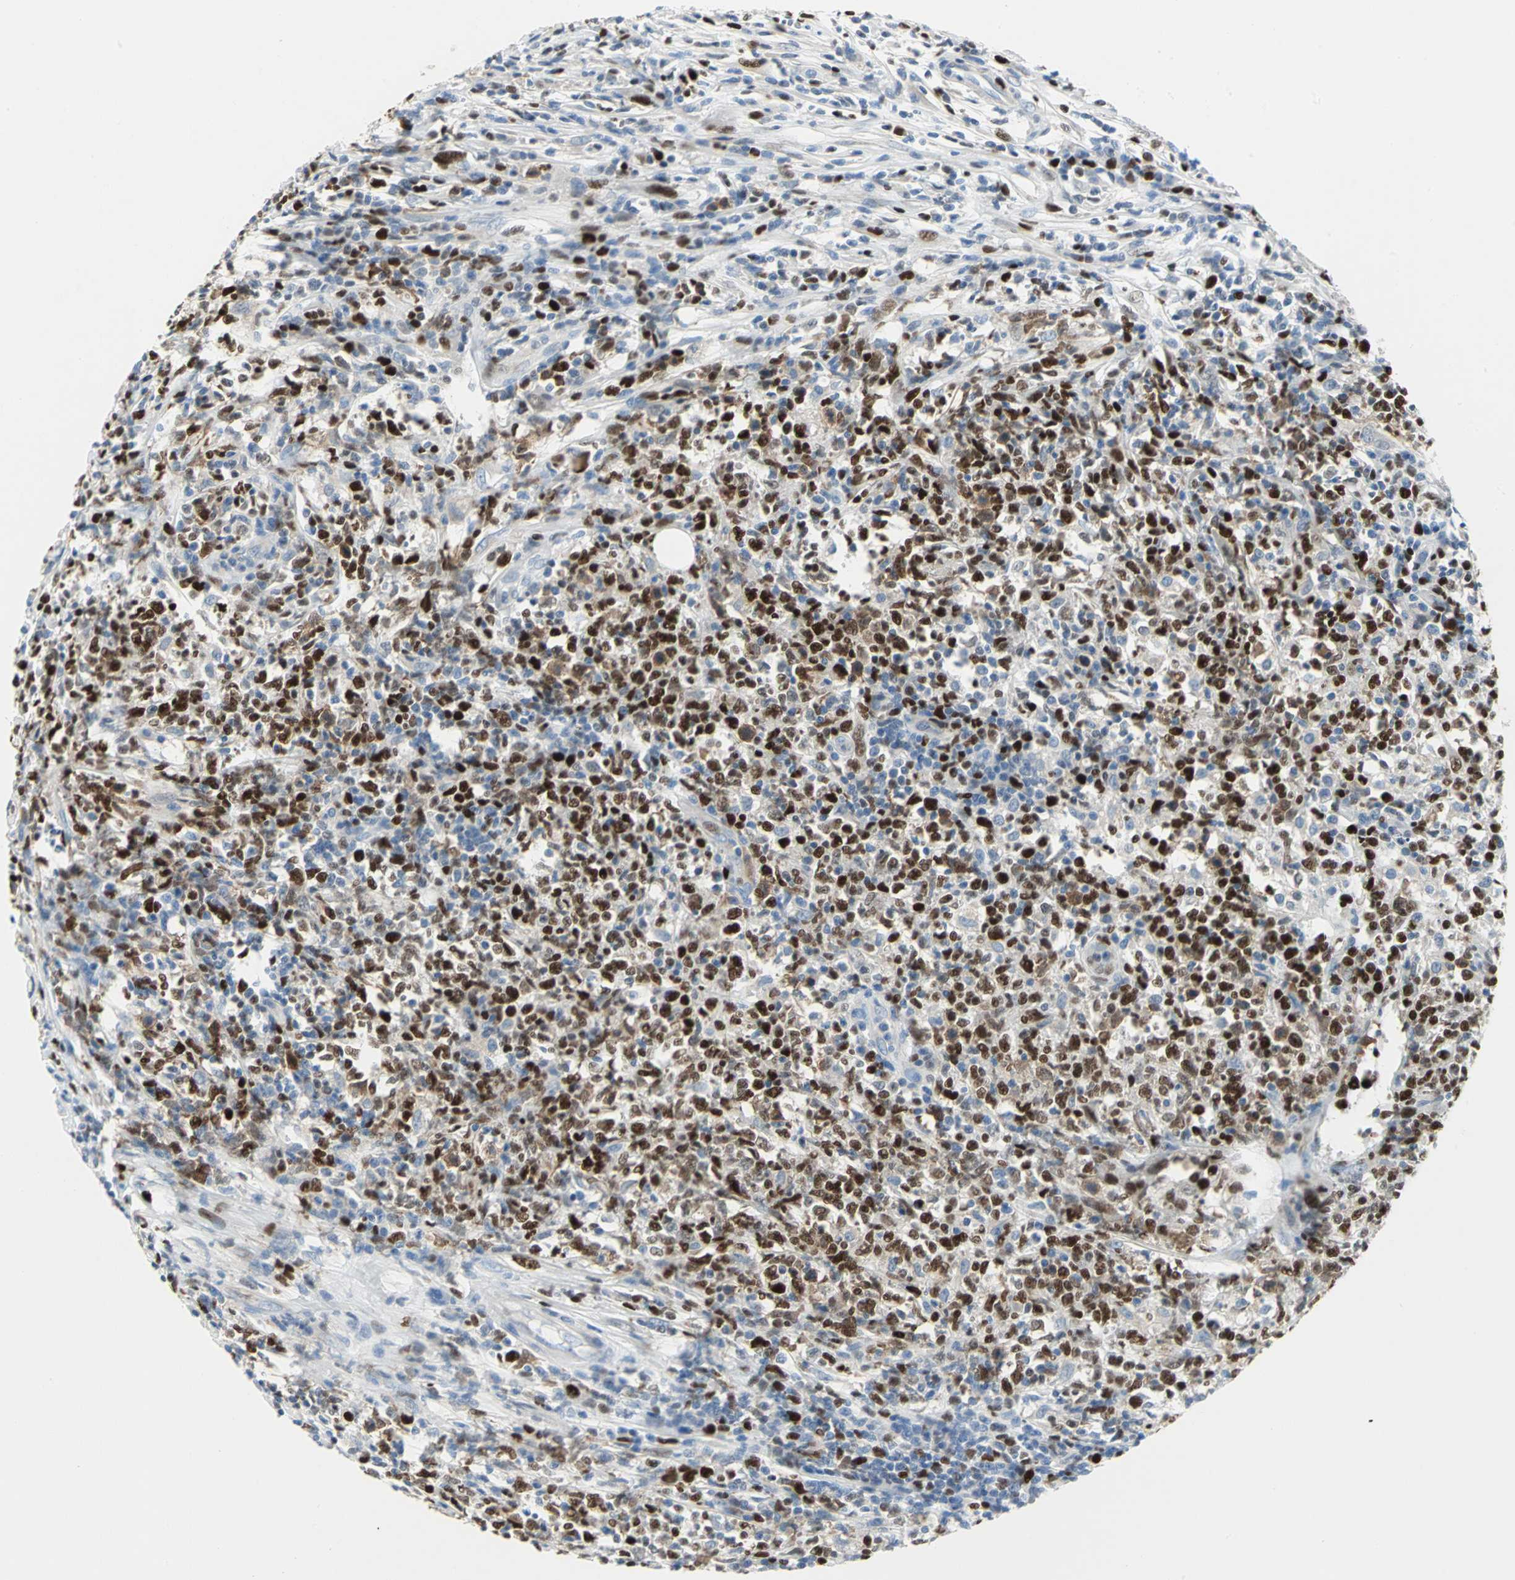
{"staining": {"intensity": "strong", "quantity": ">75%", "location": "nuclear"}, "tissue": "lymphoma", "cell_type": "Tumor cells", "image_type": "cancer", "snomed": [{"axis": "morphology", "description": "Malignant lymphoma, non-Hodgkin's type, High grade"}, {"axis": "topography", "description": "Lymph node"}], "caption": "Malignant lymphoma, non-Hodgkin's type (high-grade) was stained to show a protein in brown. There is high levels of strong nuclear staining in approximately >75% of tumor cells.", "gene": "MCM4", "patient": {"sex": "female", "age": 84}}